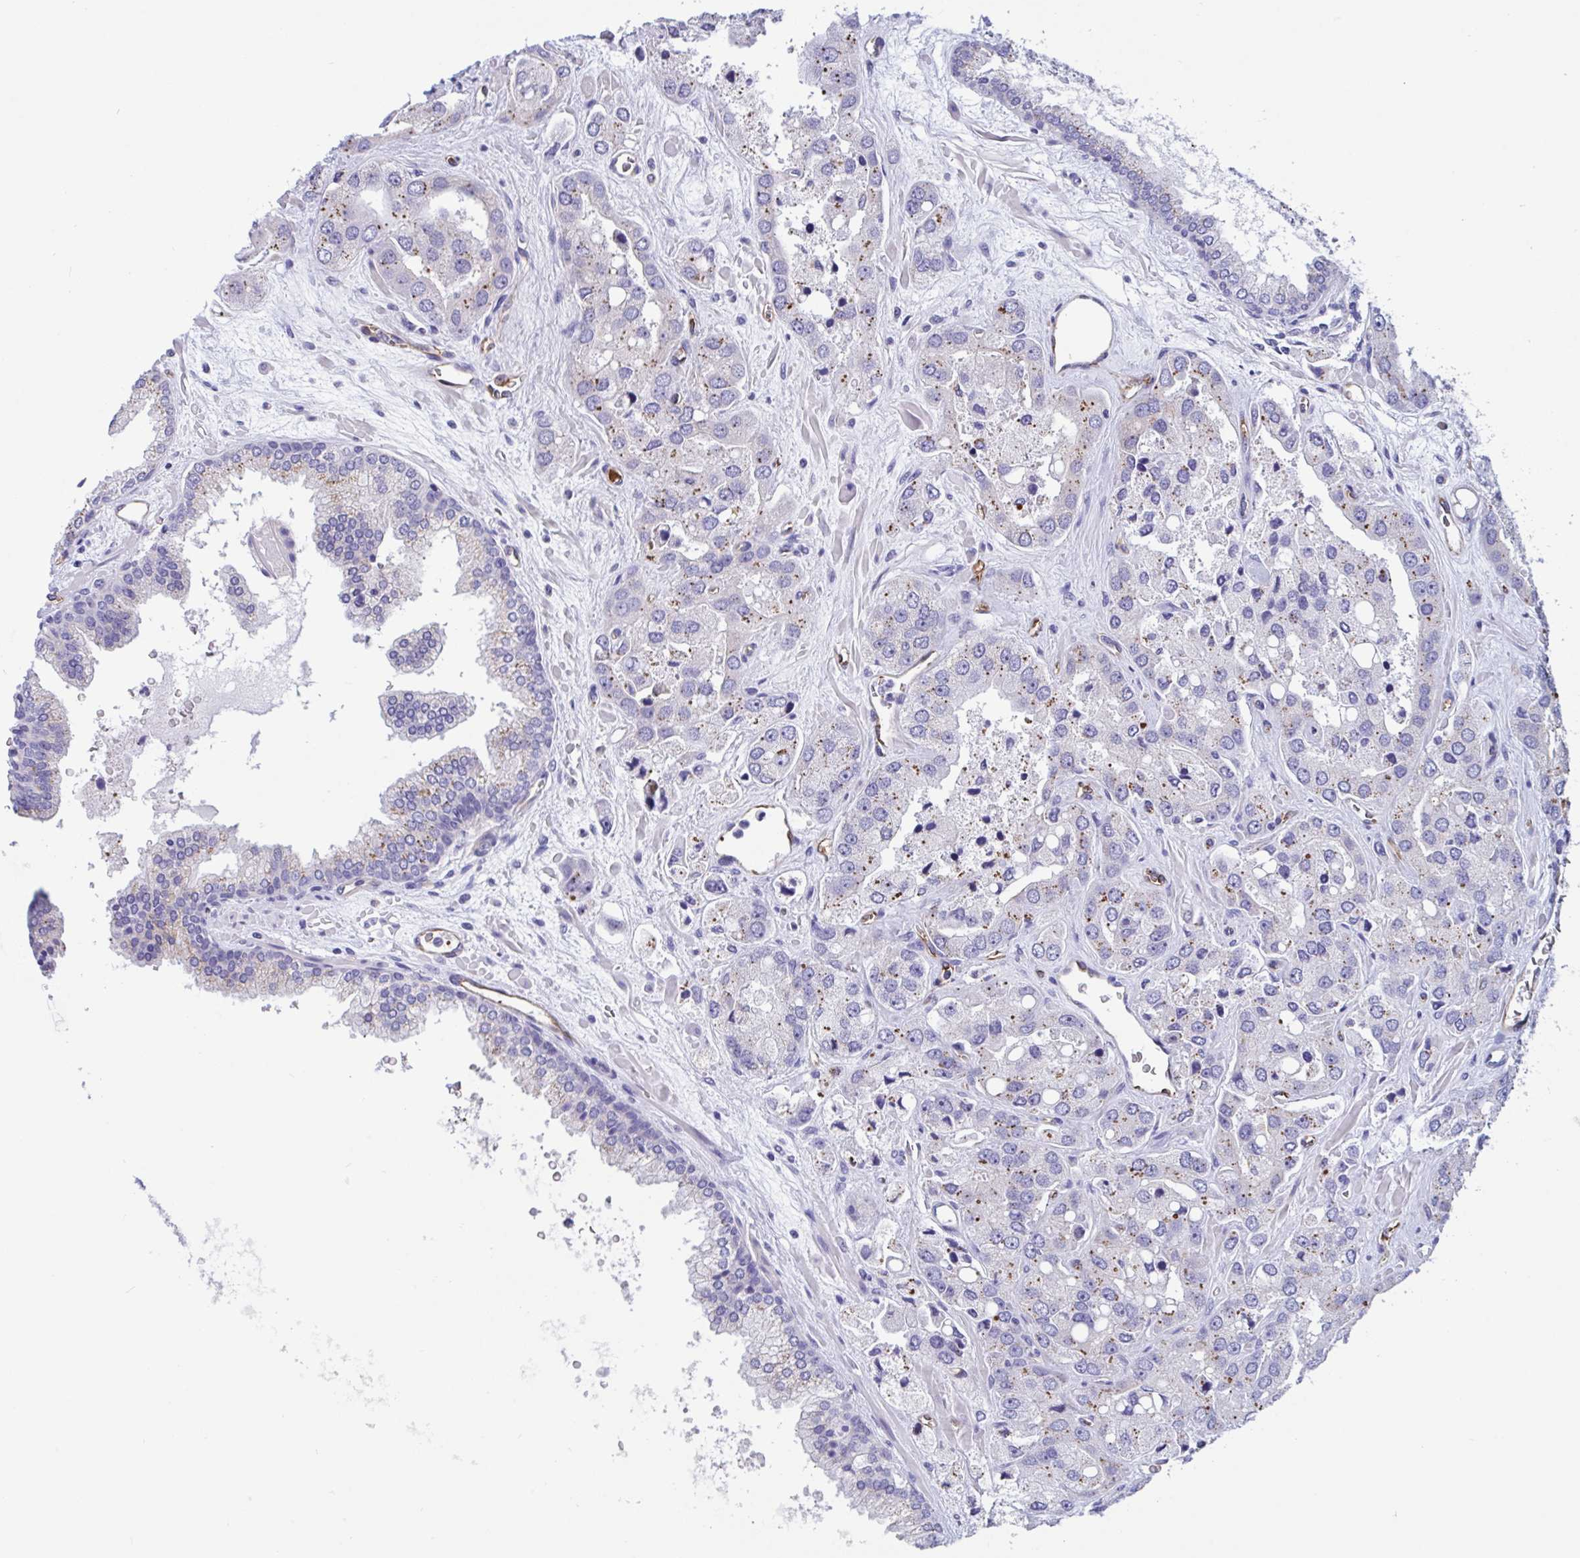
{"staining": {"intensity": "negative", "quantity": "none", "location": "none"}, "tissue": "prostate cancer", "cell_type": "Tumor cells", "image_type": "cancer", "snomed": [{"axis": "morphology", "description": "Normal tissue, NOS"}, {"axis": "morphology", "description": "Adenocarcinoma, High grade"}, {"axis": "topography", "description": "Prostate"}, {"axis": "topography", "description": "Peripheral nerve tissue"}], "caption": "Tumor cells show no significant protein staining in prostate cancer.", "gene": "RPL22L1", "patient": {"sex": "male", "age": 68}}